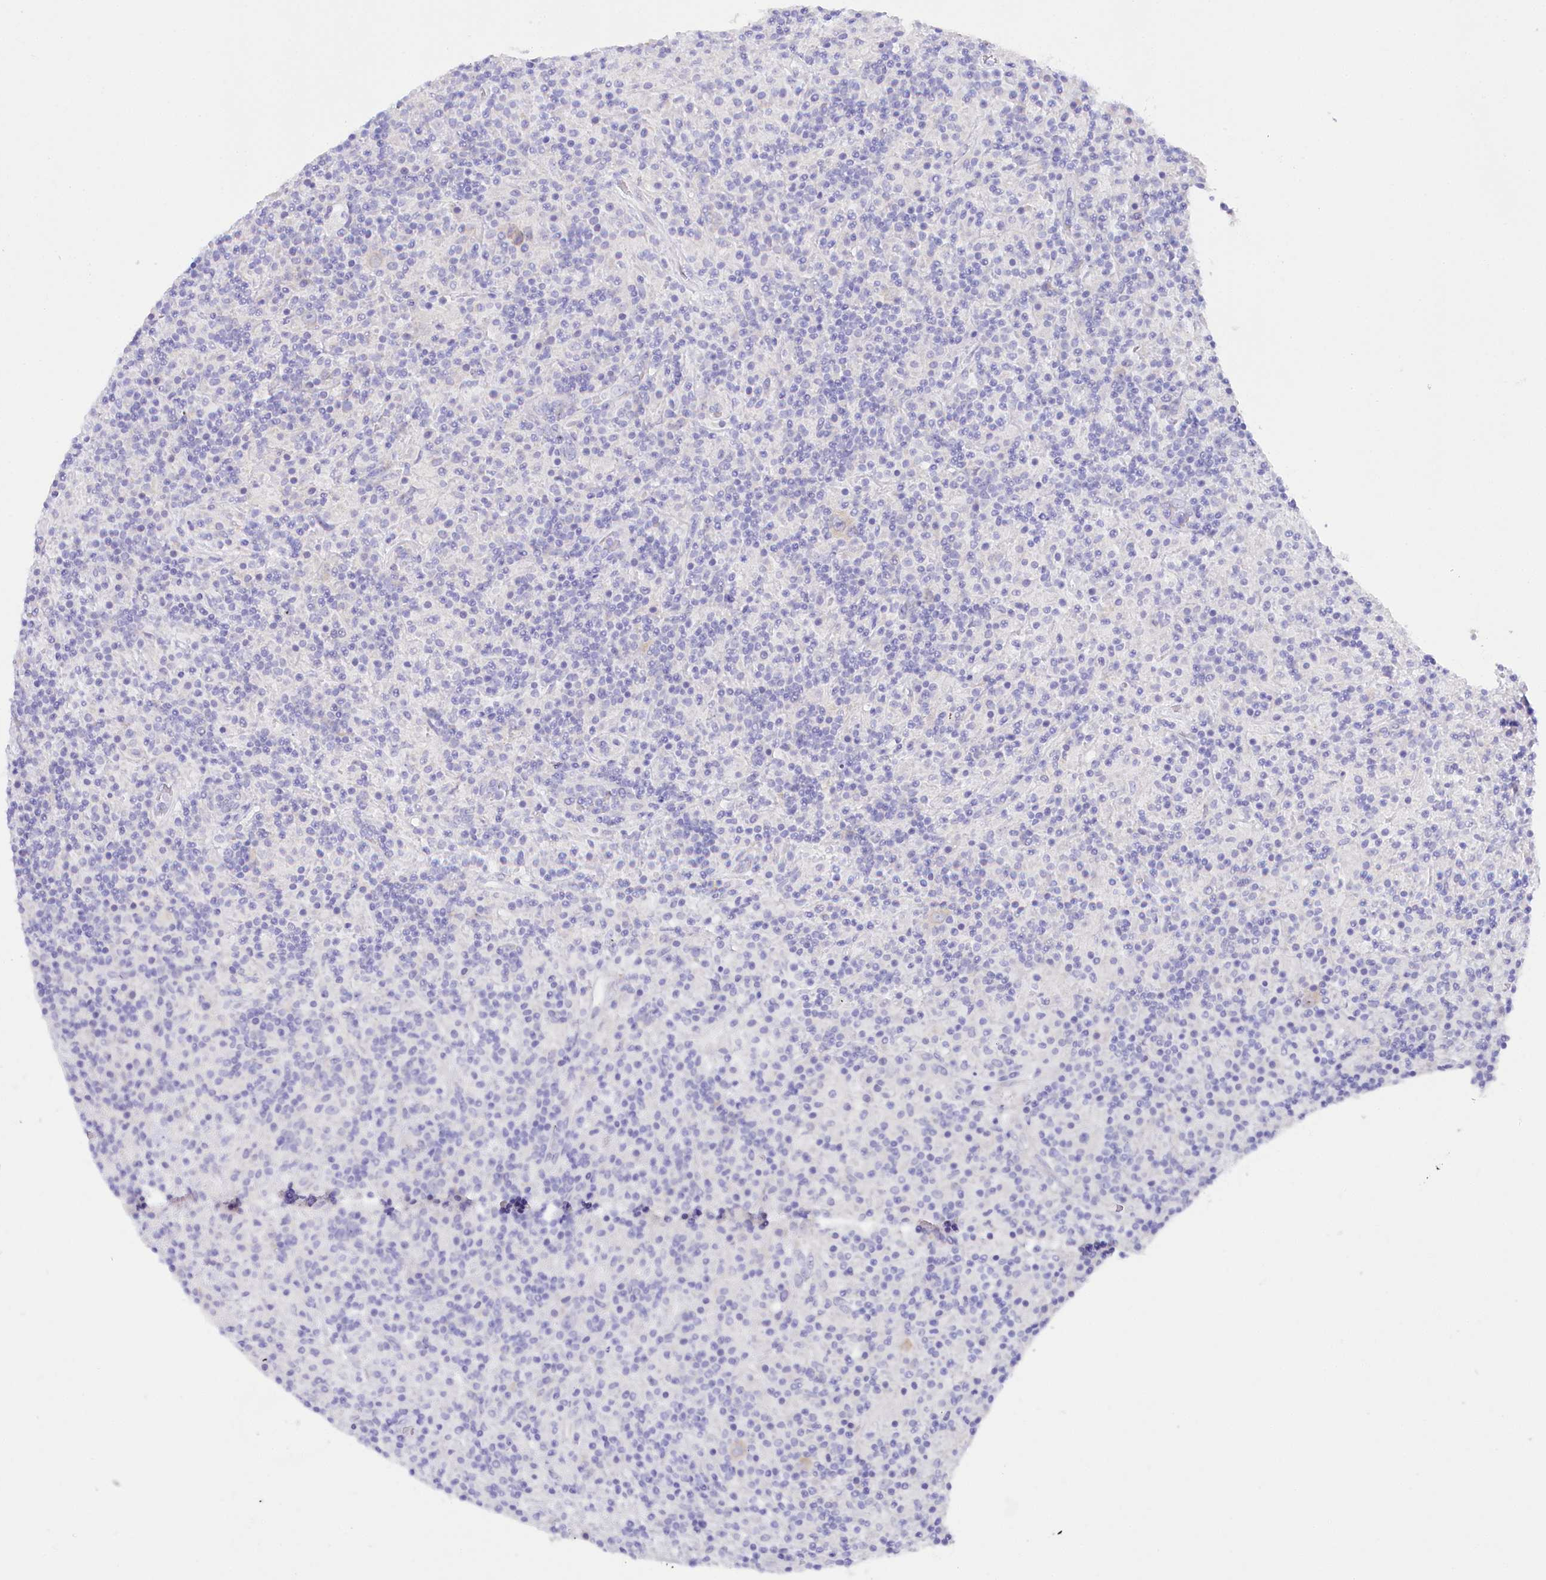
{"staining": {"intensity": "negative", "quantity": "none", "location": "none"}, "tissue": "lymphoma", "cell_type": "Tumor cells", "image_type": "cancer", "snomed": [{"axis": "morphology", "description": "Hodgkin's disease, NOS"}, {"axis": "topography", "description": "Lymph node"}], "caption": "Immunohistochemistry micrograph of human Hodgkin's disease stained for a protein (brown), which exhibits no positivity in tumor cells.", "gene": "CSN3", "patient": {"sex": "male", "age": 70}}